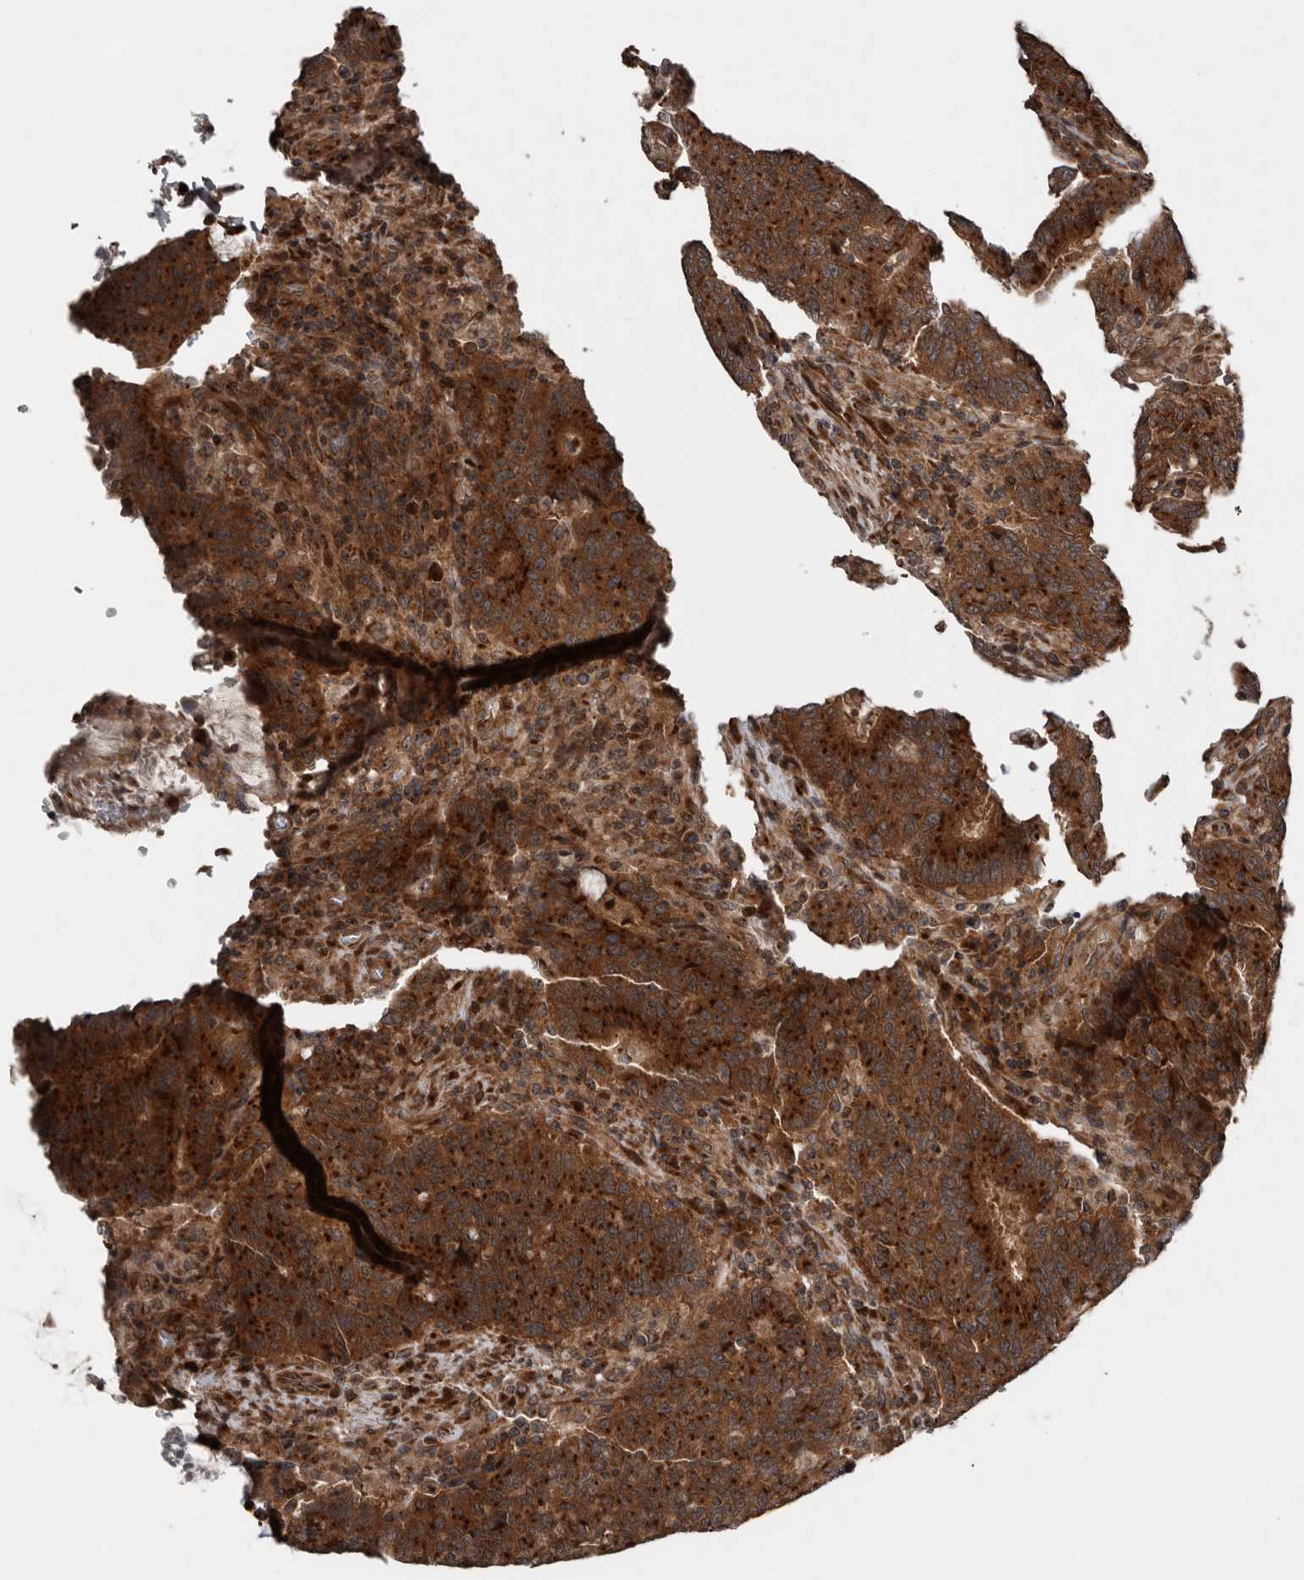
{"staining": {"intensity": "strong", "quantity": ">75%", "location": "cytoplasmic/membranous,nuclear"}, "tissue": "colorectal cancer", "cell_type": "Tumor cells", "image_type": "cancer", "snomed": [{"axis": "morphology", "description": "Adenocarcinoma, NOS"}, {"axis": "topography", "description": "Colon"}], "caption": "A high-resolution histopathology image shows IHC staining of colorectal adenocarcinoma, which displays strong cytoplasmic/membranous and nuclear staining in about >75% of tumor cells.", "gene": "CCDC190", "patient": {"sex": "female", "age": 75}}